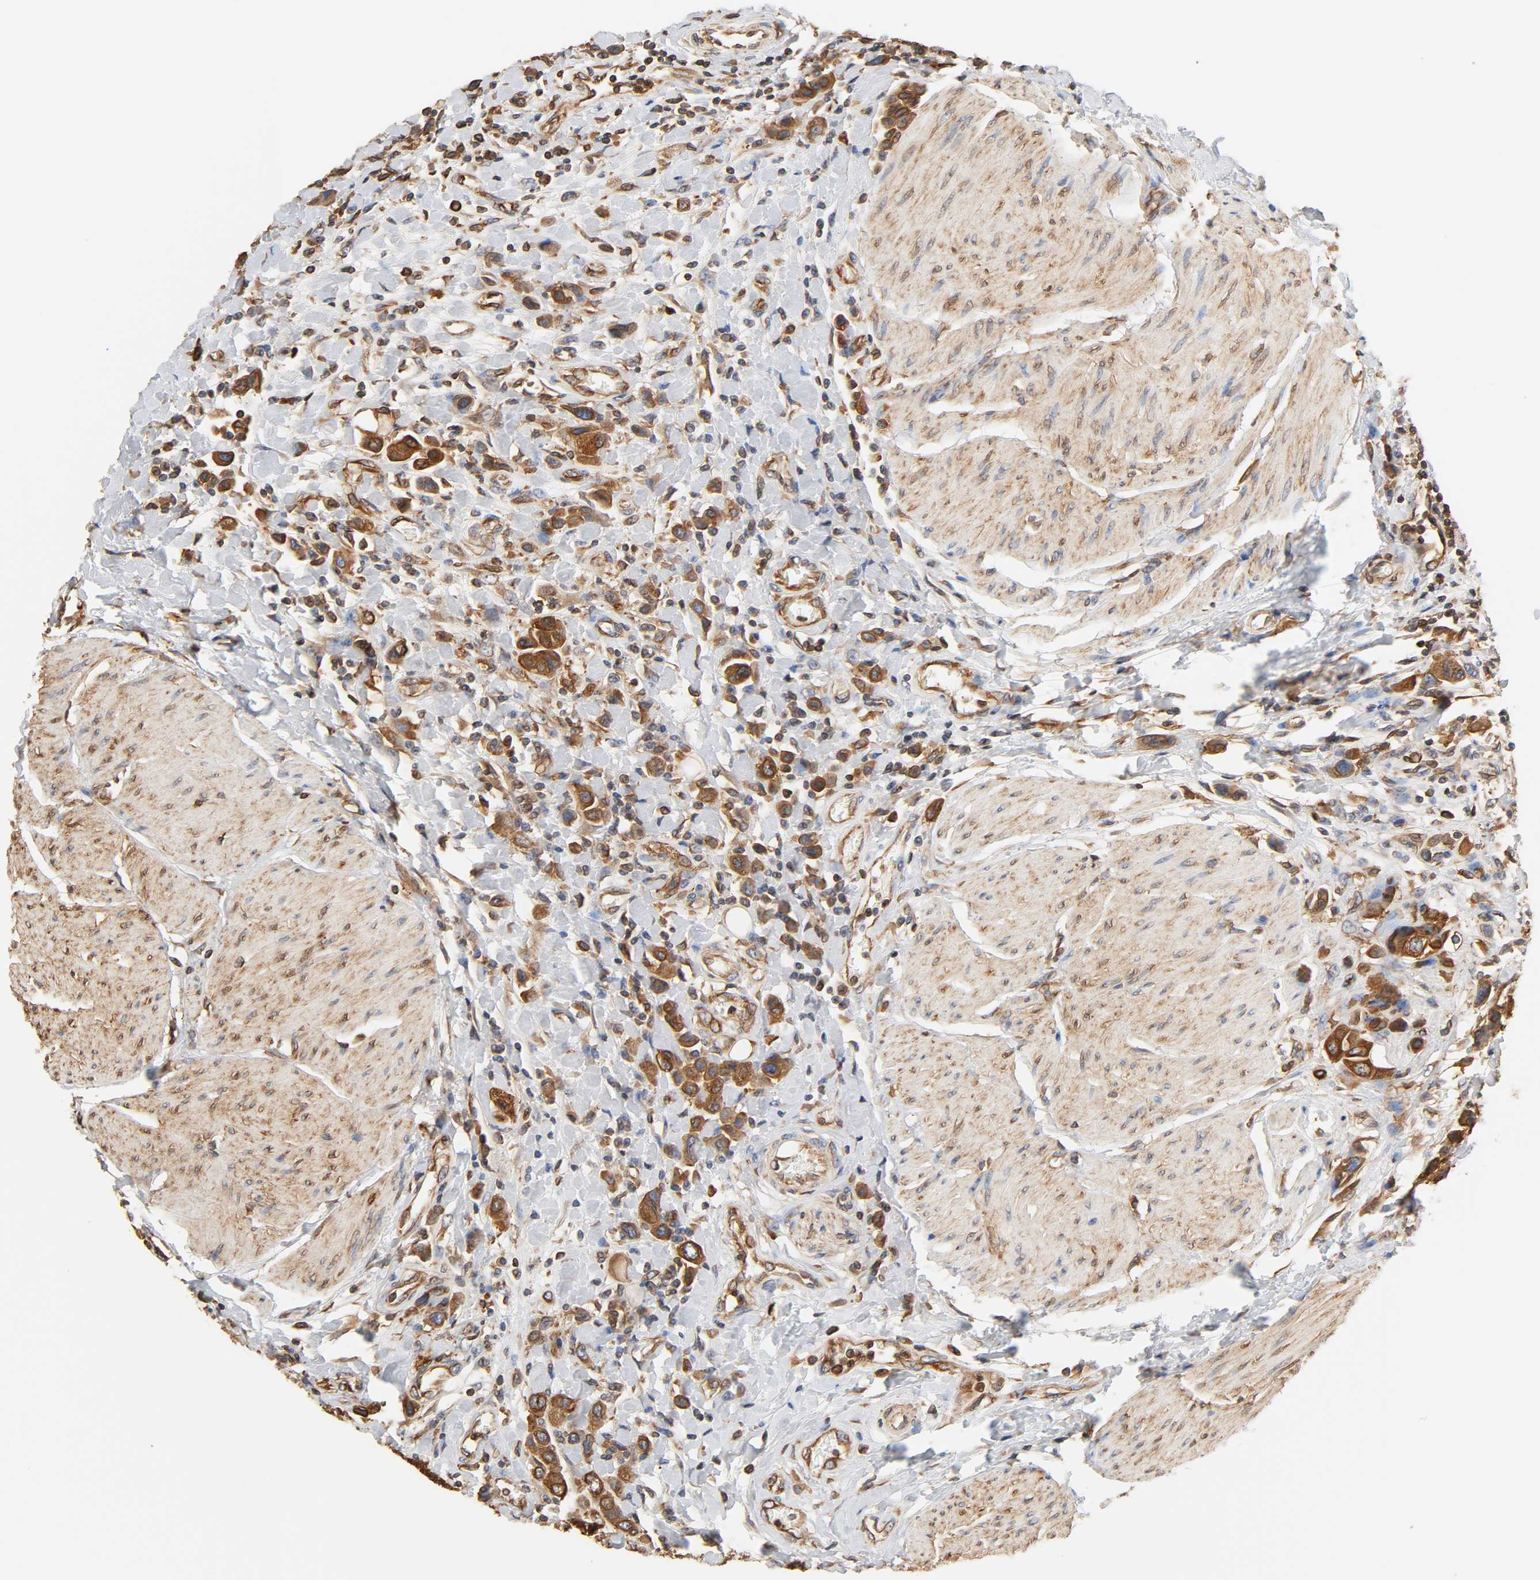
{"staining": {"intensity": "strong", "quantity": ">75%", "location": "cytoplasmic/membranous"}, "tissue": "urothelial cancer", "cell_type": "Tumor cells", "image_type": "cancer", "snomed": [{"axis": "morphology", "description": "Urothelial carcinoma, High grade"}, {"axis": "topography", "description": "Urinary bladder"}], "caption": "The micrograph demonstrates a brown stain indicating the presence of a protein in the cytoplasmic/membranous of tumor cells in urothelial cancer.", "gene": "BCAP31", "patient": {"sex": "male", "age": 50}}